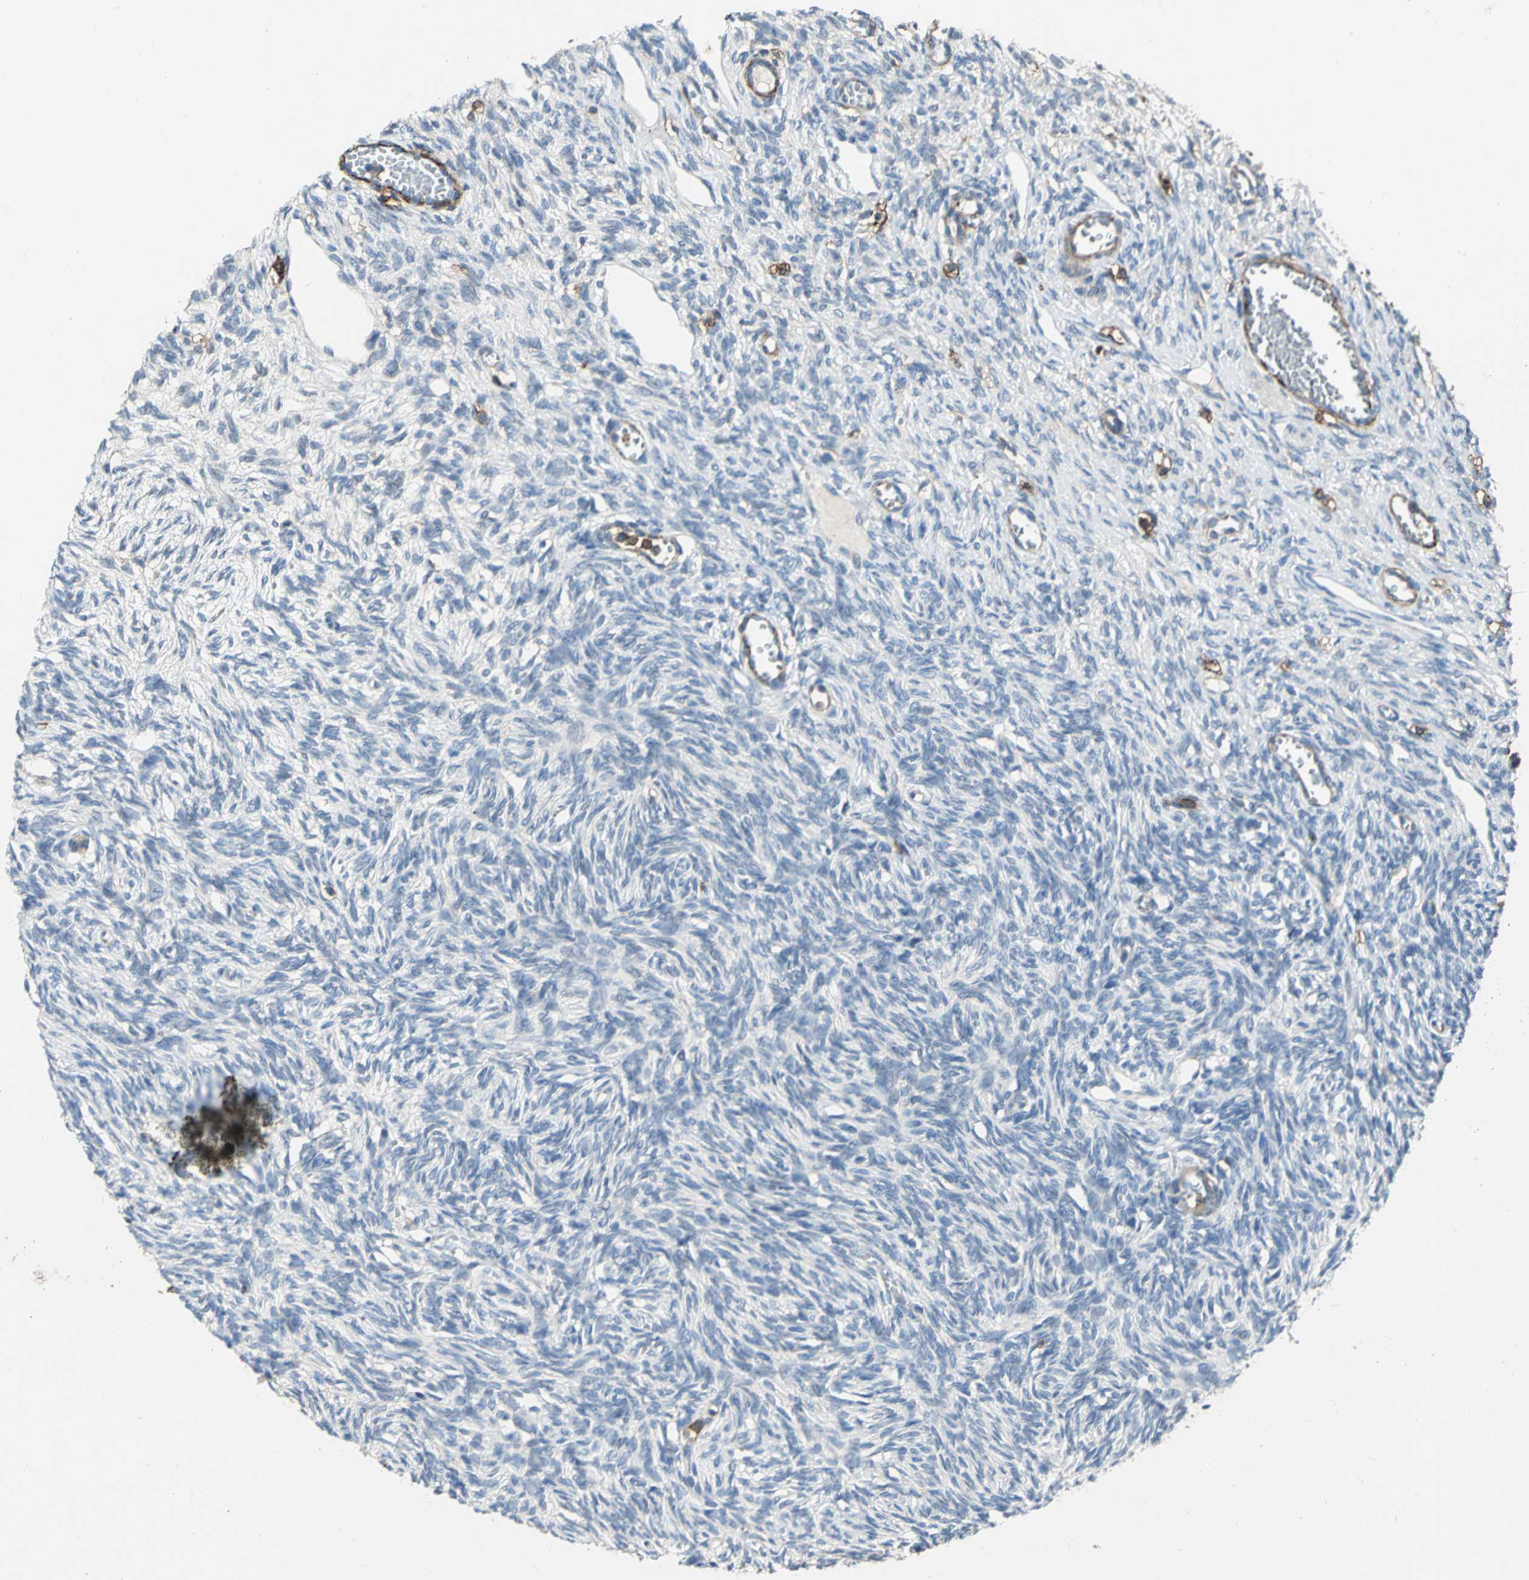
{"staining": {"intensity": "moderate", "quantity": ">75%", "location": "cytoplasmic/membranous"}, "tissue": "ovary", "cell_type": "Follicle cells", "image_type": "normal", "snomed": [{"axis": "morphology", "description": "Normal tissue, NOS"}, {"axis": "topography", "description": "Ovary"}], "caption": "Follicle cells display medium levels of moderate cytoplasmic/membranous positivity in about >75% of cells in unremarkable ovary. The protein of interest is shown in brown color, while the nuclei are stained blue.", "gene": "CD44", "patient": {"sex": "female", "age": 33}}